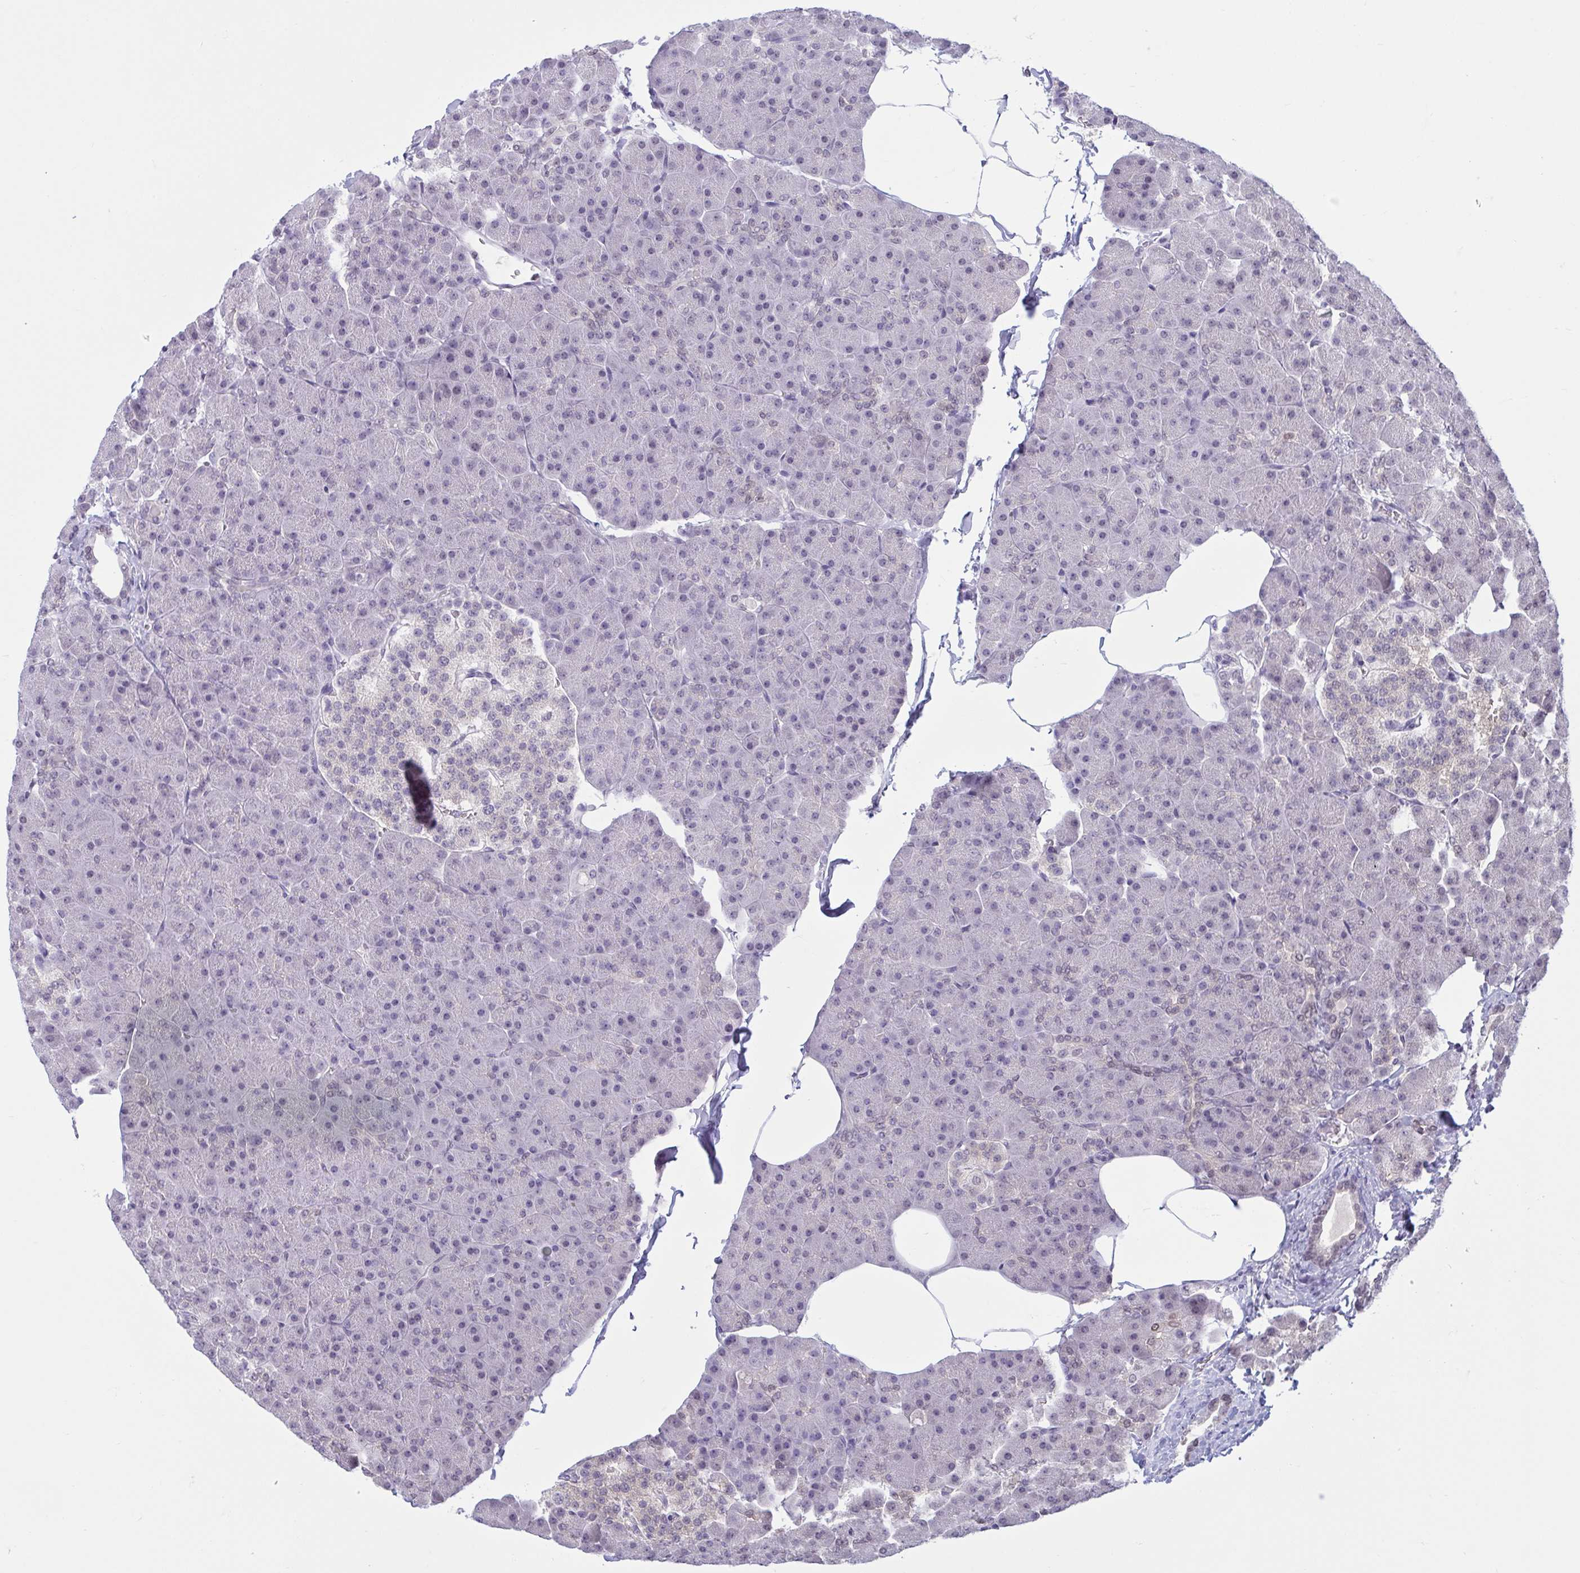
{"staining": {"intensity": "negative", "quantity": "none", "location": "none"}, "tissue": "pancreas", "cell_type": "Exocrine glandular cells", "image_type": "normal", "snomed": [{"axis": "morphology", "description": "Normal tissue, NOS"}, {"axis": "topography", "description": "Pancreas"}], "caption": "High power microscopy micrograph of an immunohistochemistry (IHC) photomicrograph of benign pancreas, revealing no significant expression in exocrine glandular cells.", "gene": "RBL1", "patient": {"sex": "male", "age": 35}}